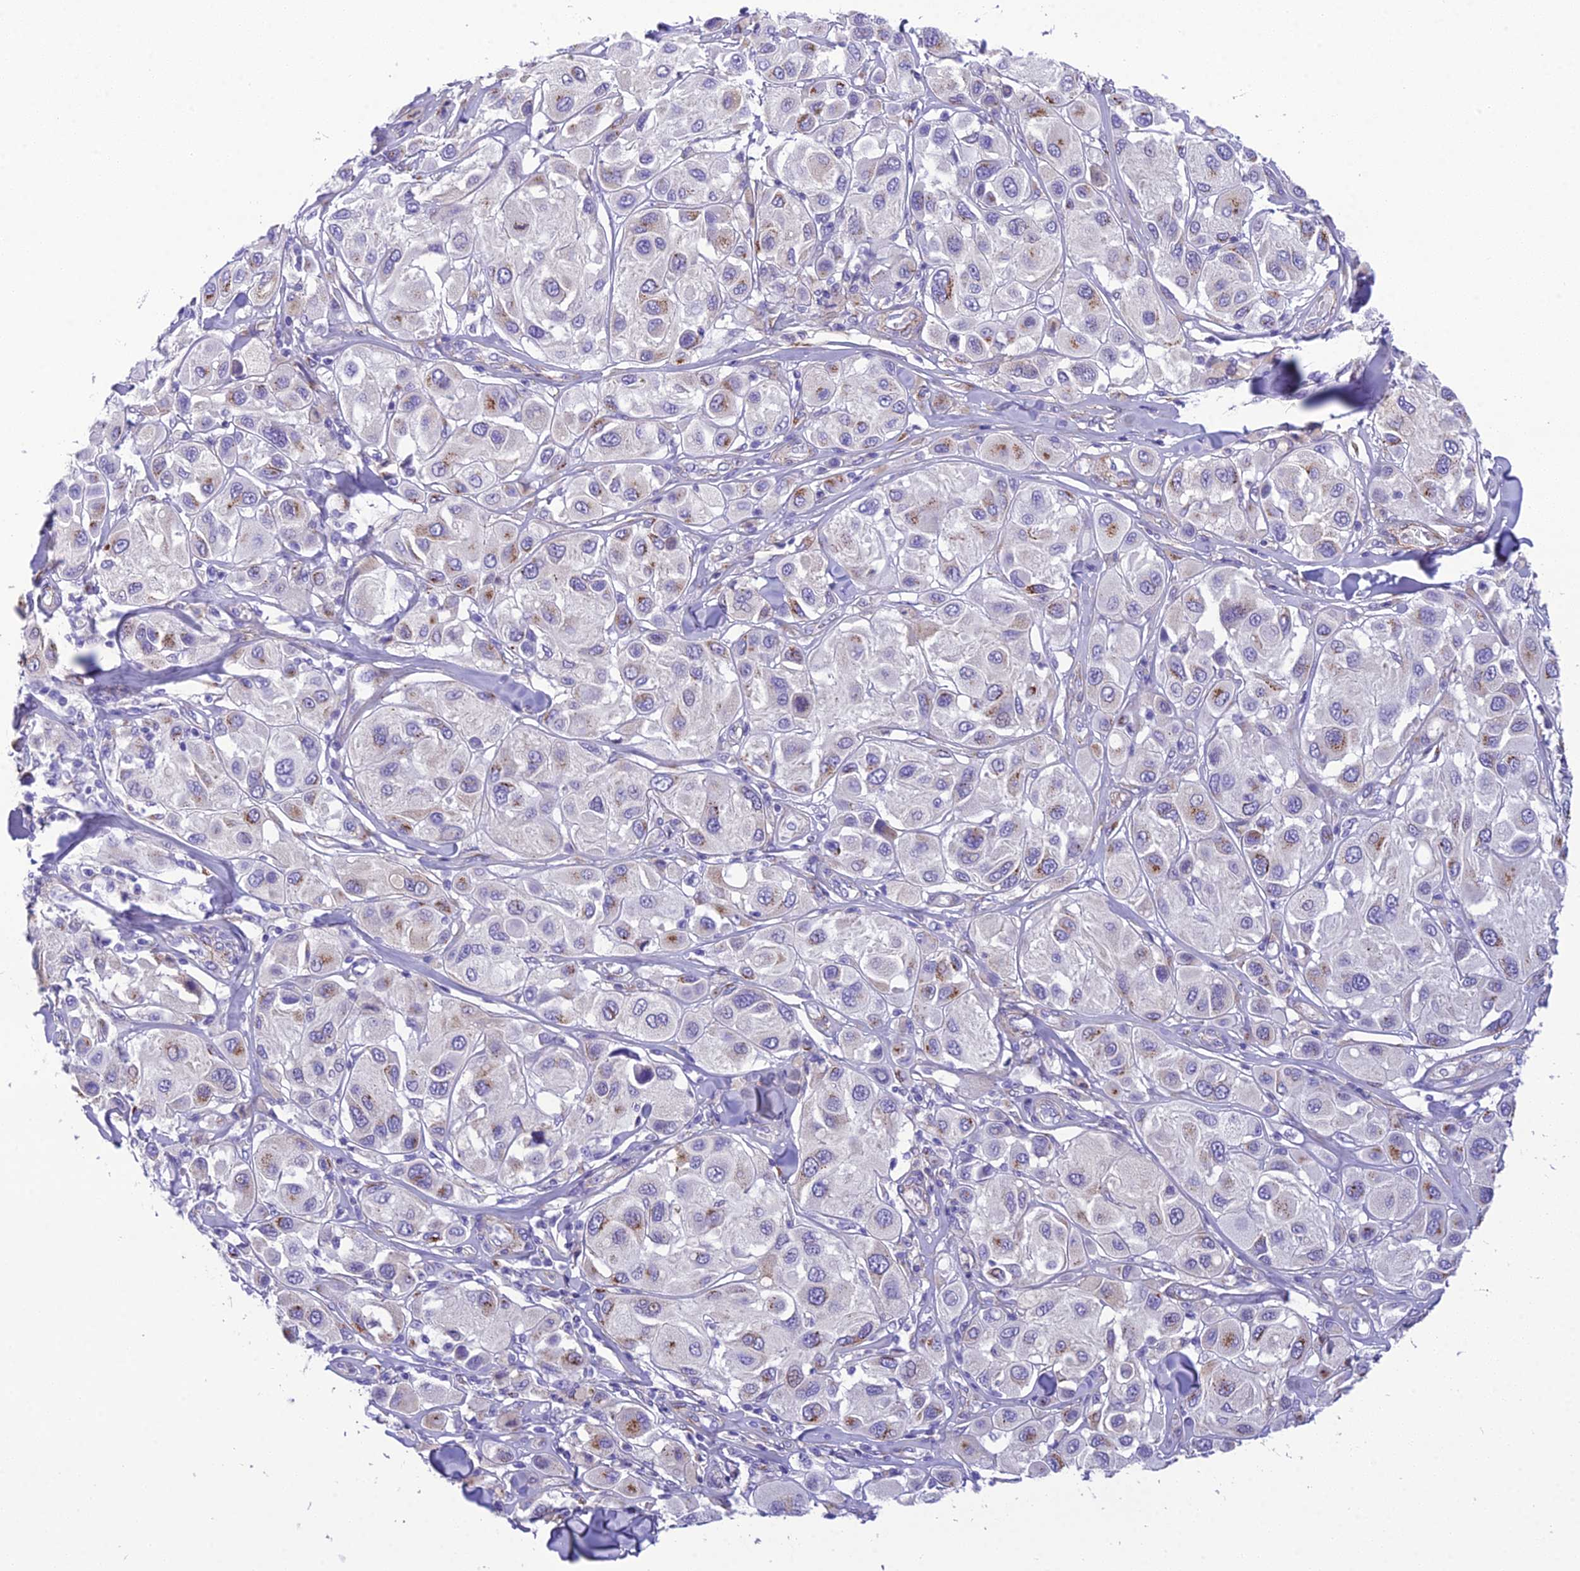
{"staining": {"intensity": "weak", "quantity": "<25%", "location": "cytoplasmic/membranous"}, "tissue": "melanoma", "cell_type": "Tumor cells", "image_type": "cancer", "snomed": [{"axis": "morphology", "description": "Malignant melanoma, Metastatic site"}, {"axis": "topography", "description": "Skin"}], "caption": "A high-resolution photomicrograph shows immunohistochemistry (IHC) staining of melanoma, which demonstrates no significant expression in tumor cells.", "gene": "GFRA1", "patient": {"sex": "male", "age": 41}}